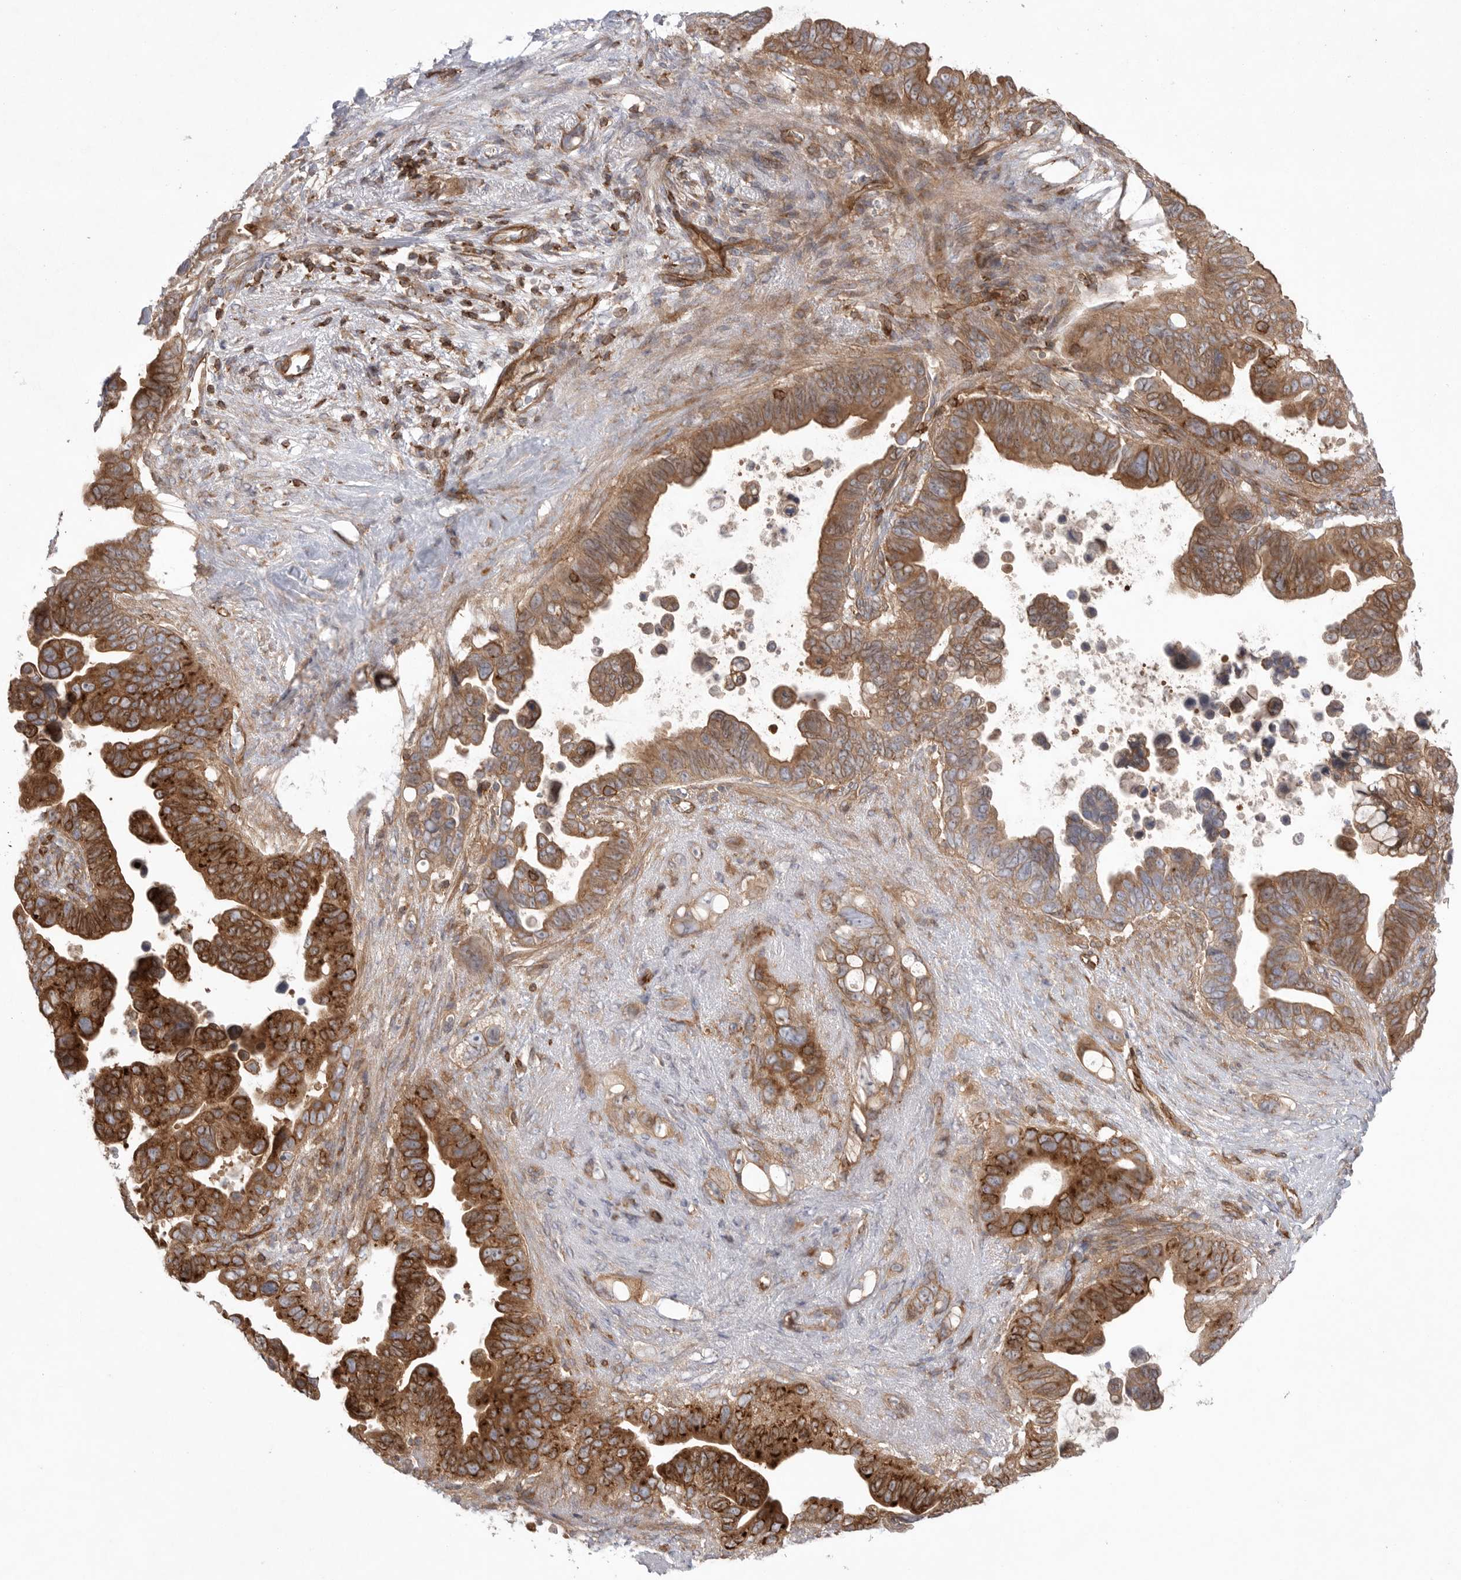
{"staining": {"intensity": "strong", "quantity": ">75%", "location": "cytoplasmic/membranous"}, "tissue": "pancreatic cancer", "cell_type": "Tumor cells", "image_type": "cancer", "snomed": [{"axis": "morphology", "description": "Adenocarcinoma, NOS"}, {"axis": "topography", "description": "Pancreas"}], "caption": "A histopathology image of pancreatic cancer (adenocarcinoma) stained for a protein reveals strong cytoplasmic/membranous brown staining in tumor cells.", "gene": "PRKCH", "patient": {"sex": "female", "age": 72}}